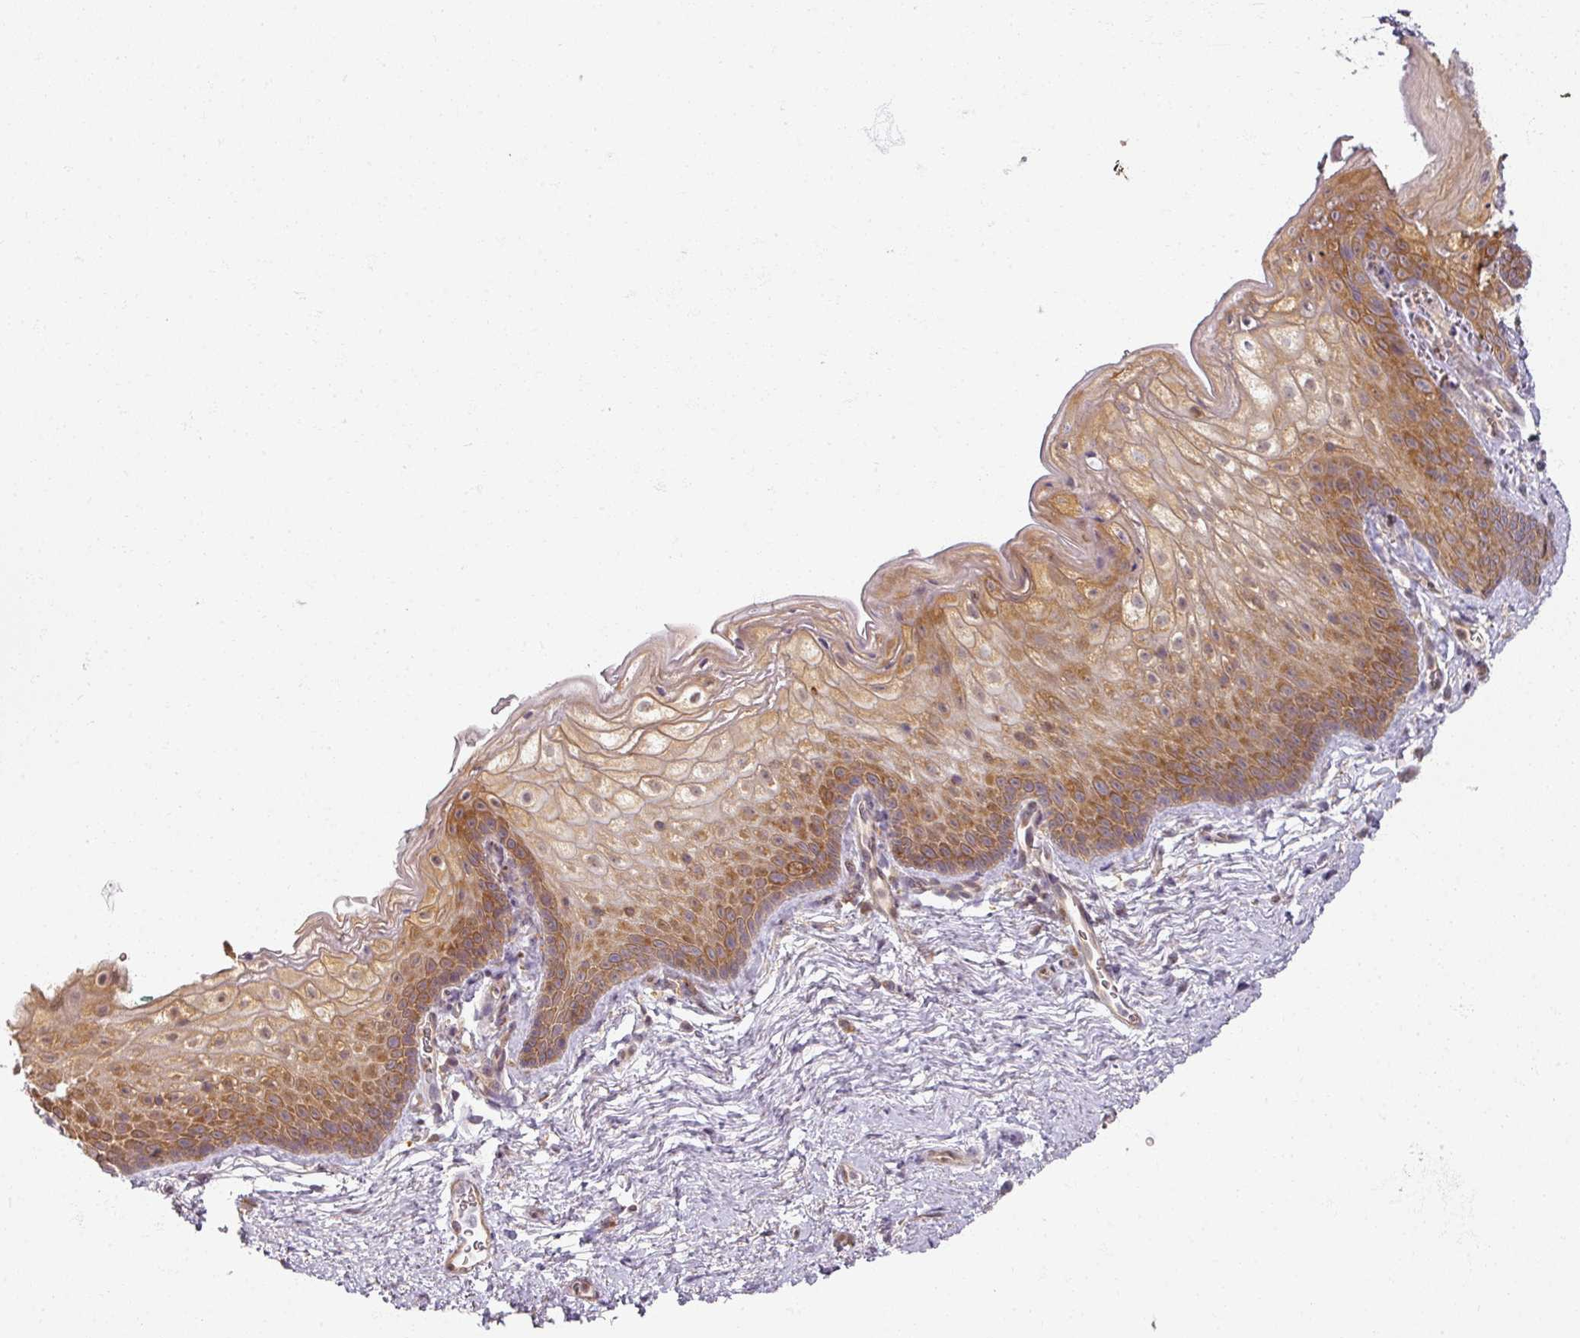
{"staining": {"intensity": "moderate", "quantity": ">75%", "location": "cytoplasmic/membranous"}, "tissue": "vagina", "cell_type": "Squamous epithelial cells", "image_type": "normal", "snomed": [{"axis": "morphology", "description": "Normal tissue, NOS"}, {"axis": "topography", "description": "Vulva"}, {"axis": "topography", "description": "Vagina"}, {"axis": "topography", "description": "Peripheral nerve tissue"}], "caption": "Human vagina stained with a brown dye exhibits moderate cytoplasmic/membranous positive expression in approximately >75% of squamous epithelial cells.", "gene": "AGPAT4", "patient": {"sex": "female", "age": 66}}